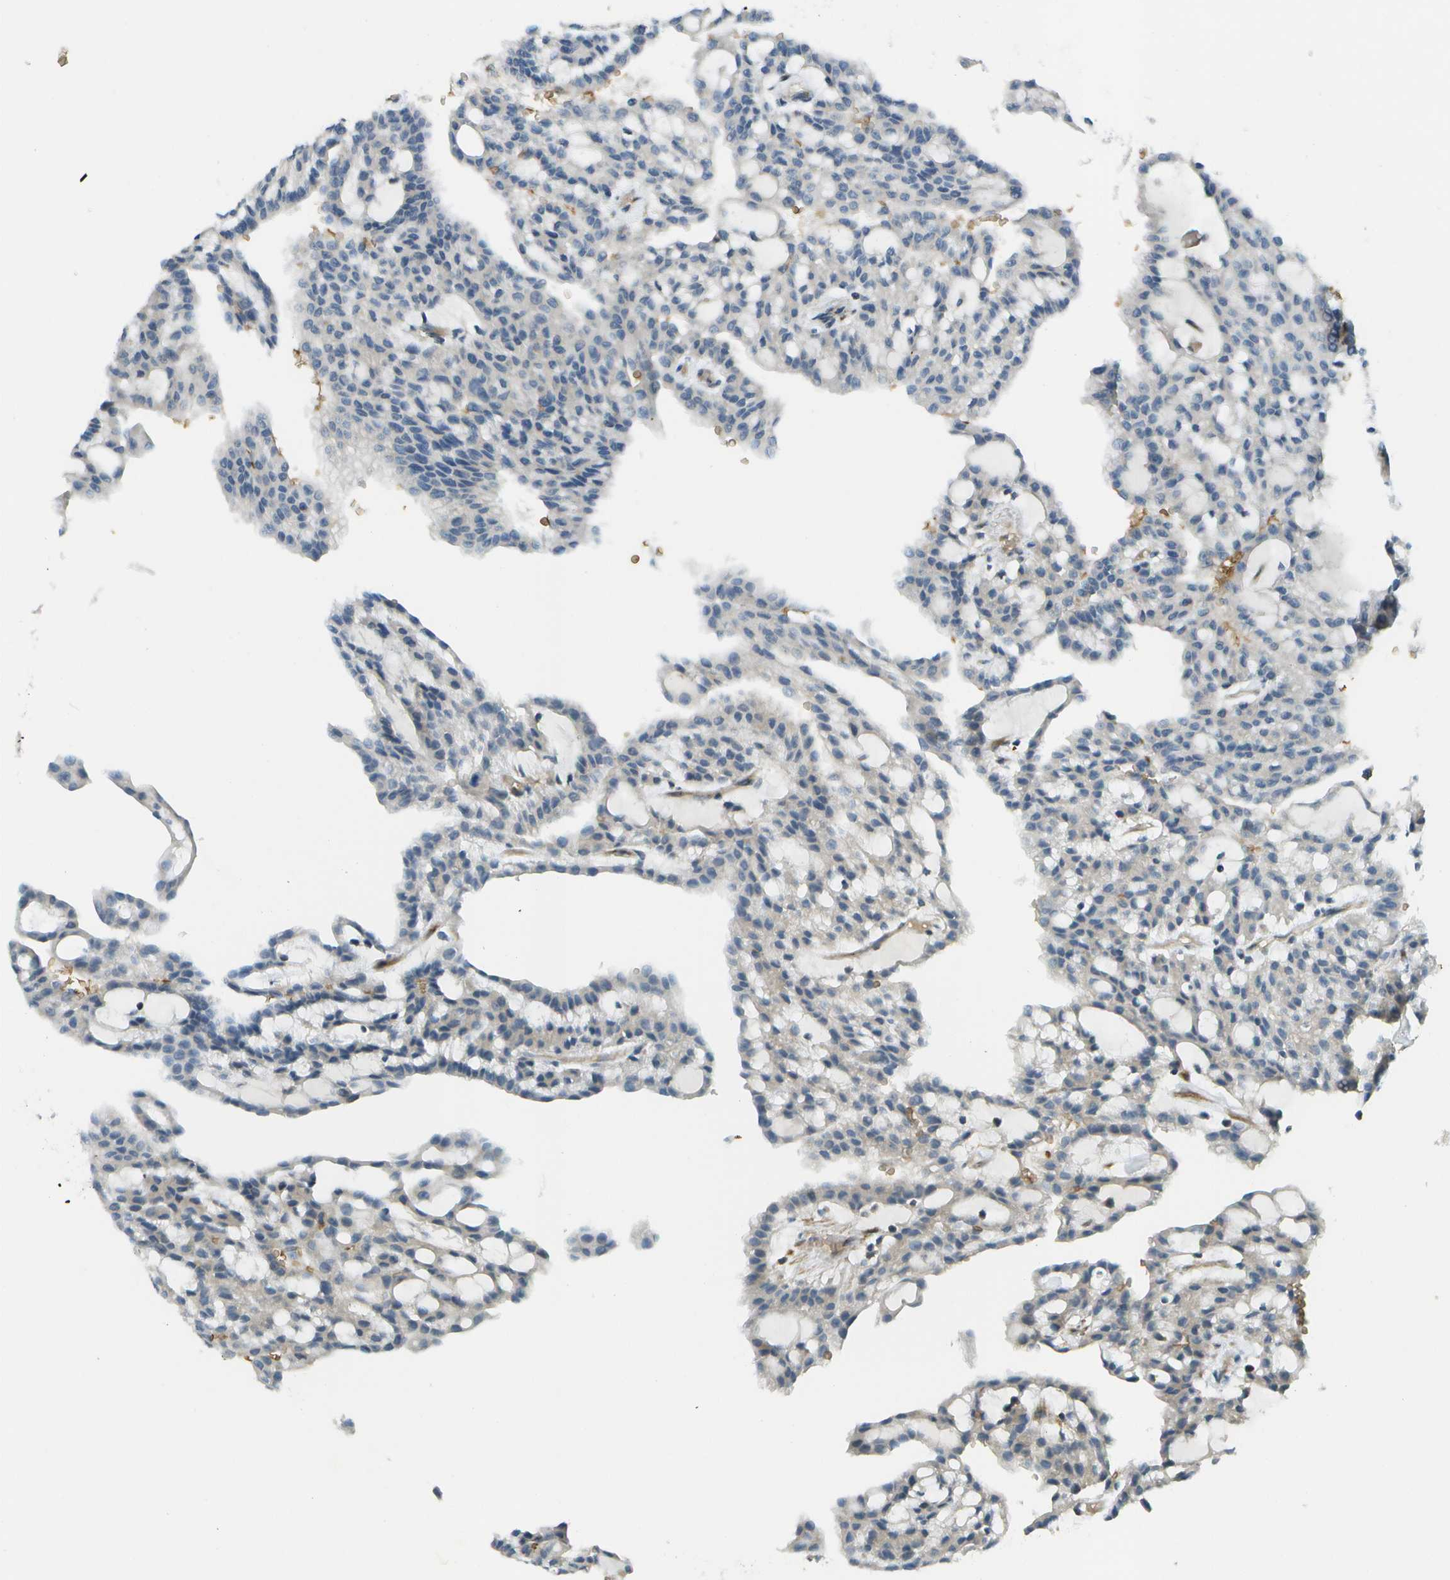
{"staining": {"intensity": "negative", "quantity": "none", "location": "none"}, "tissue": "renal cancer", "cell_type": "Tumor cells", "image_type": "cancer", "snomed": [{"axis": "morphology", "description": "Adenocarcinoma, NOS"}, {"axis": "topography", "description": "Kidney"}], "caption": "Immunohistochemistry photomicrograph of neoplastic tissue: adenocarcinoma (renal) stained with DAB reveals no significant protein expression in tumor cells.", "gene": "CTIF", "patient": {"sex": "male", "age": 63}}